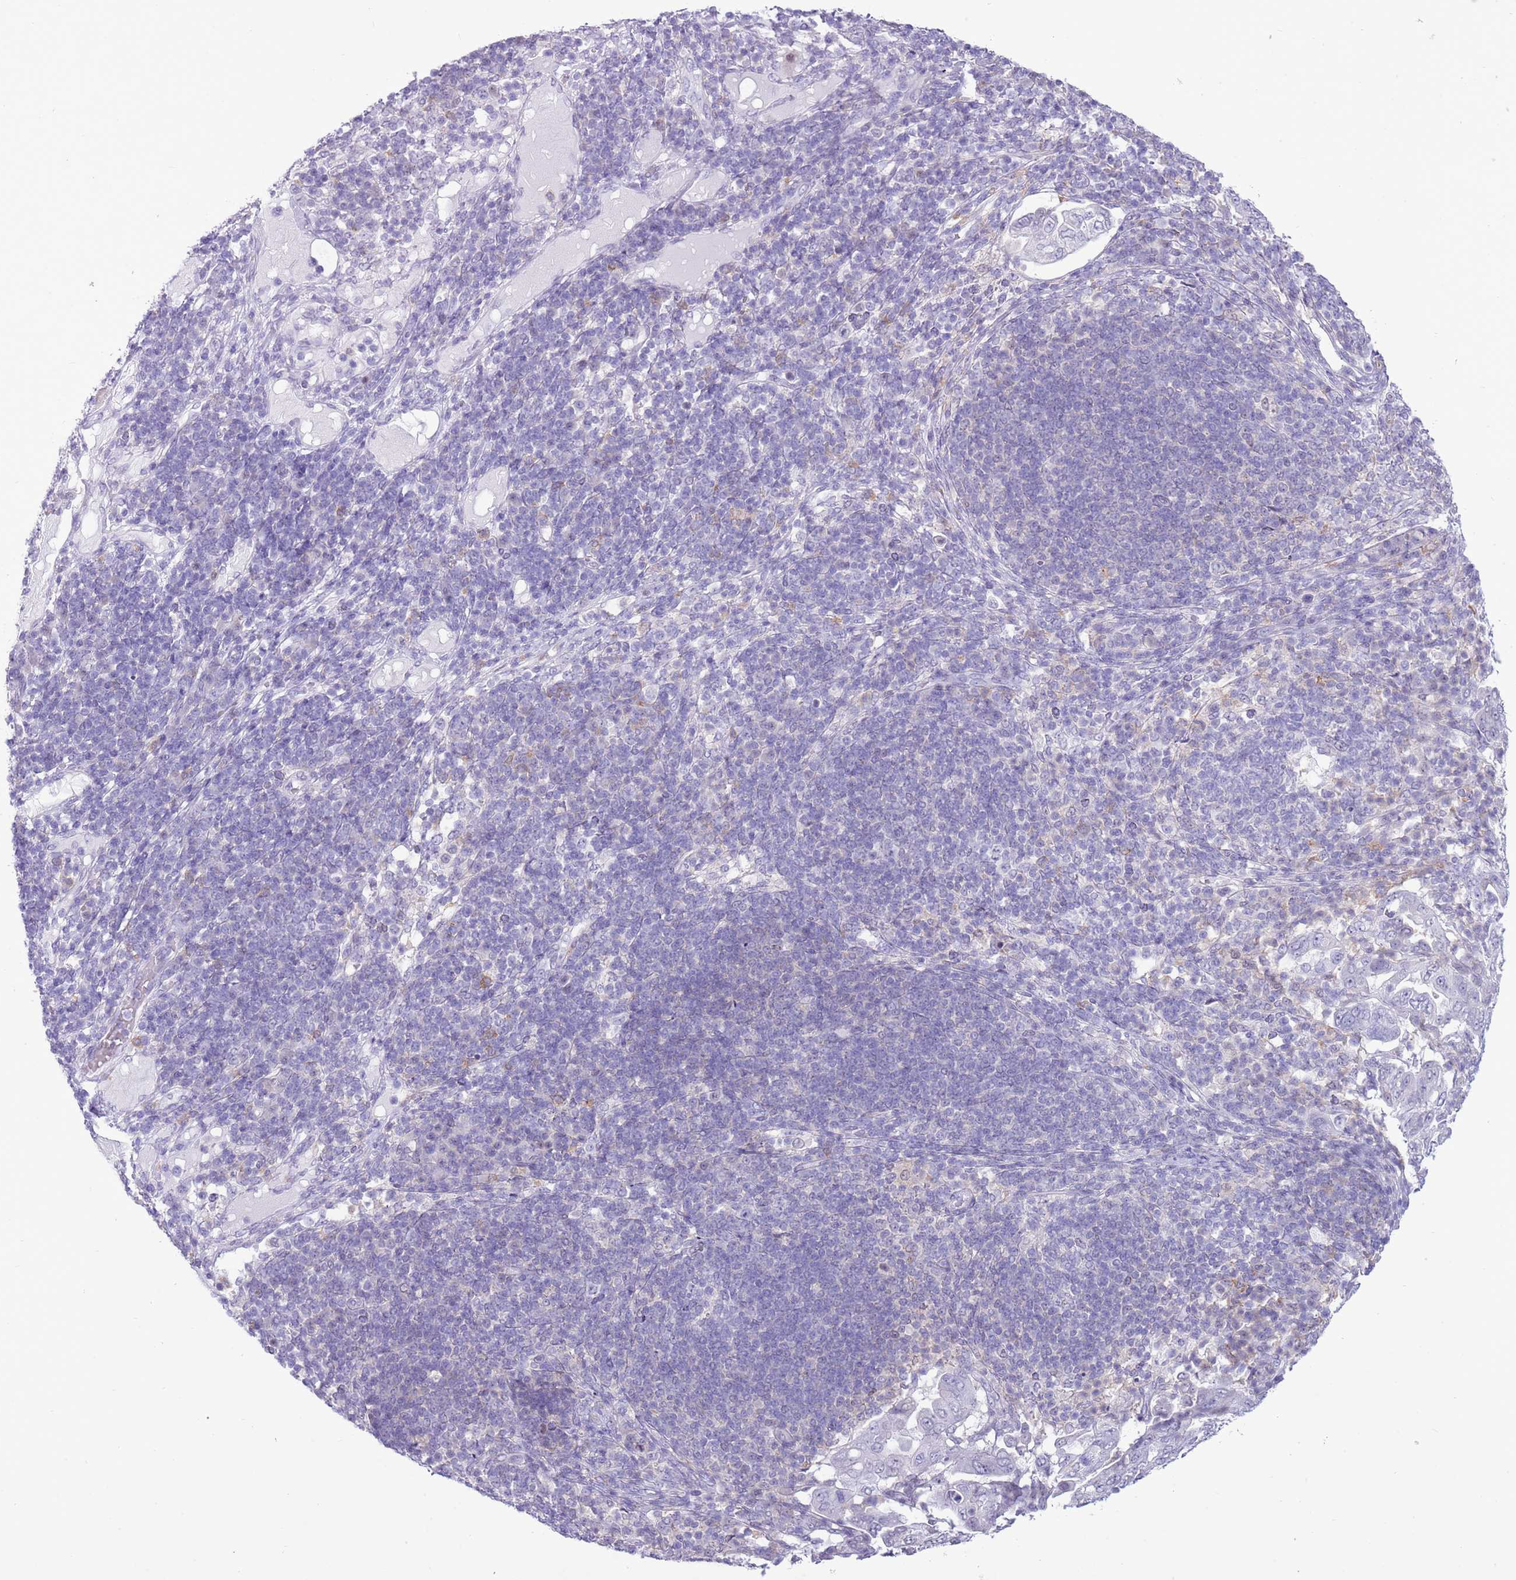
{"staining": {"intensity": "negative", "quantity": "none", "location": "none"}, "tissue": "pancreatic cancer", "cell_type": "Tumor cells", "image_type": "cancer", "snomed": [{"axis": "morphology", "description": "Normal tissue, NOS"}, {"axis": "morphology", "description": "Adenocarcinoma, NOS"}, {"axis": "topography", "description": "Lymph node"}, {"axis": "topography", "description": "Pancreas"}], "caption": "Tumor cells are negative for protein expression in human pancreatic cancer (adenocarcinoma). The staining is performed using DAB (3,3'-diaminobenzidine) brown chromogen with nuclei counter-stained in using hematoxylin.", "gene": "PPP1R17", "patient": {"sex": "female", "age": 67}}